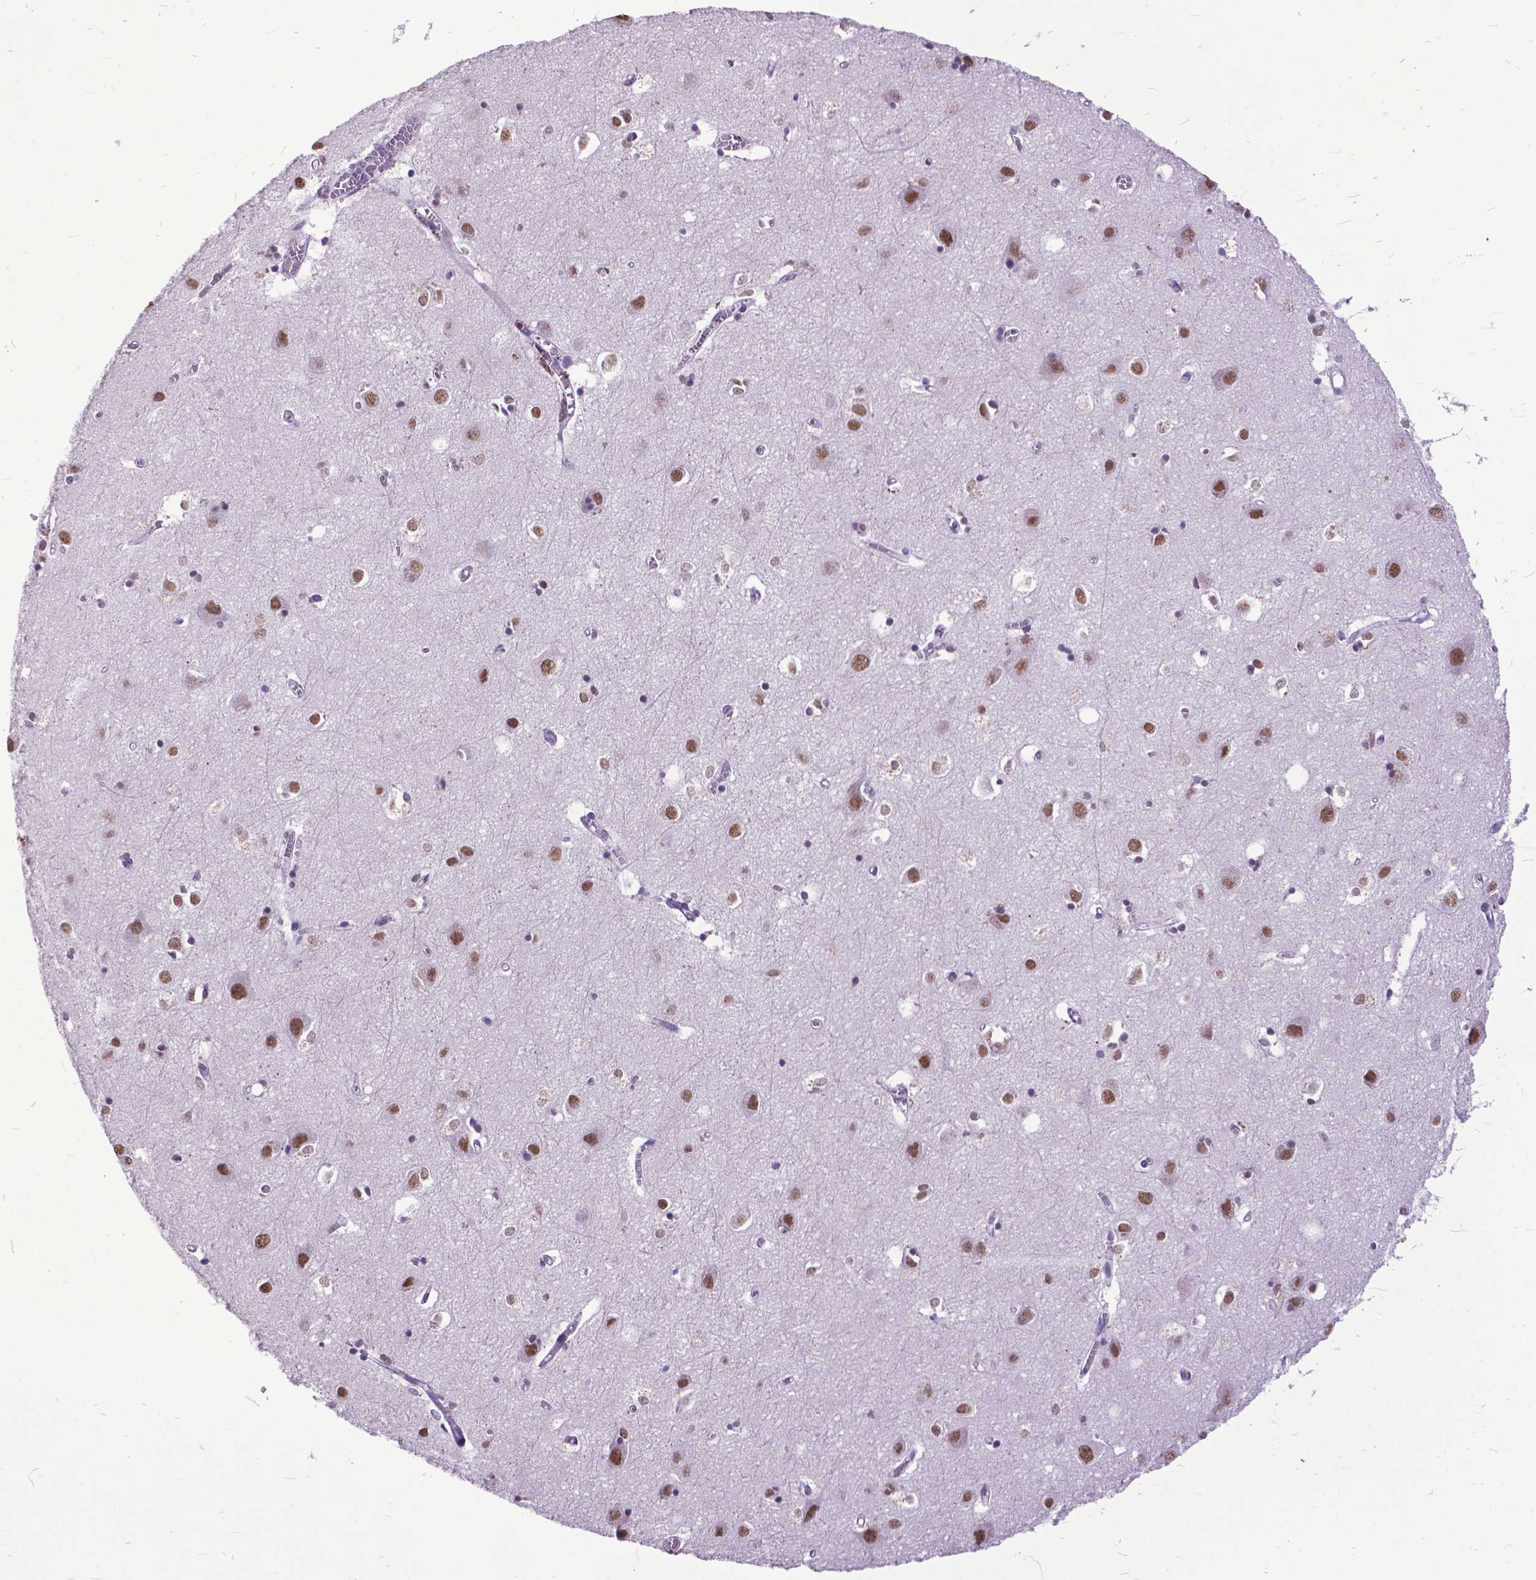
{"staining": {"intensity": "negative", "quantity": "none", "location": "none"}, "tissue": "cerebral cortex", "cell_type": "Endothelial cells", "image_type": "normal", "snomed": [{"axis": "morphology", "description": "Normal tissue, NOS"}, {"axis": "topography", "description": "Cerebral cortex"}], "caption": "Cerebral cortex stained for a protein using immunohistochemistry (IHC) demonstrates no expression endothelial cells.", "gene": "MARCHF10", "patient": {"sex": "male", "age": 70}}